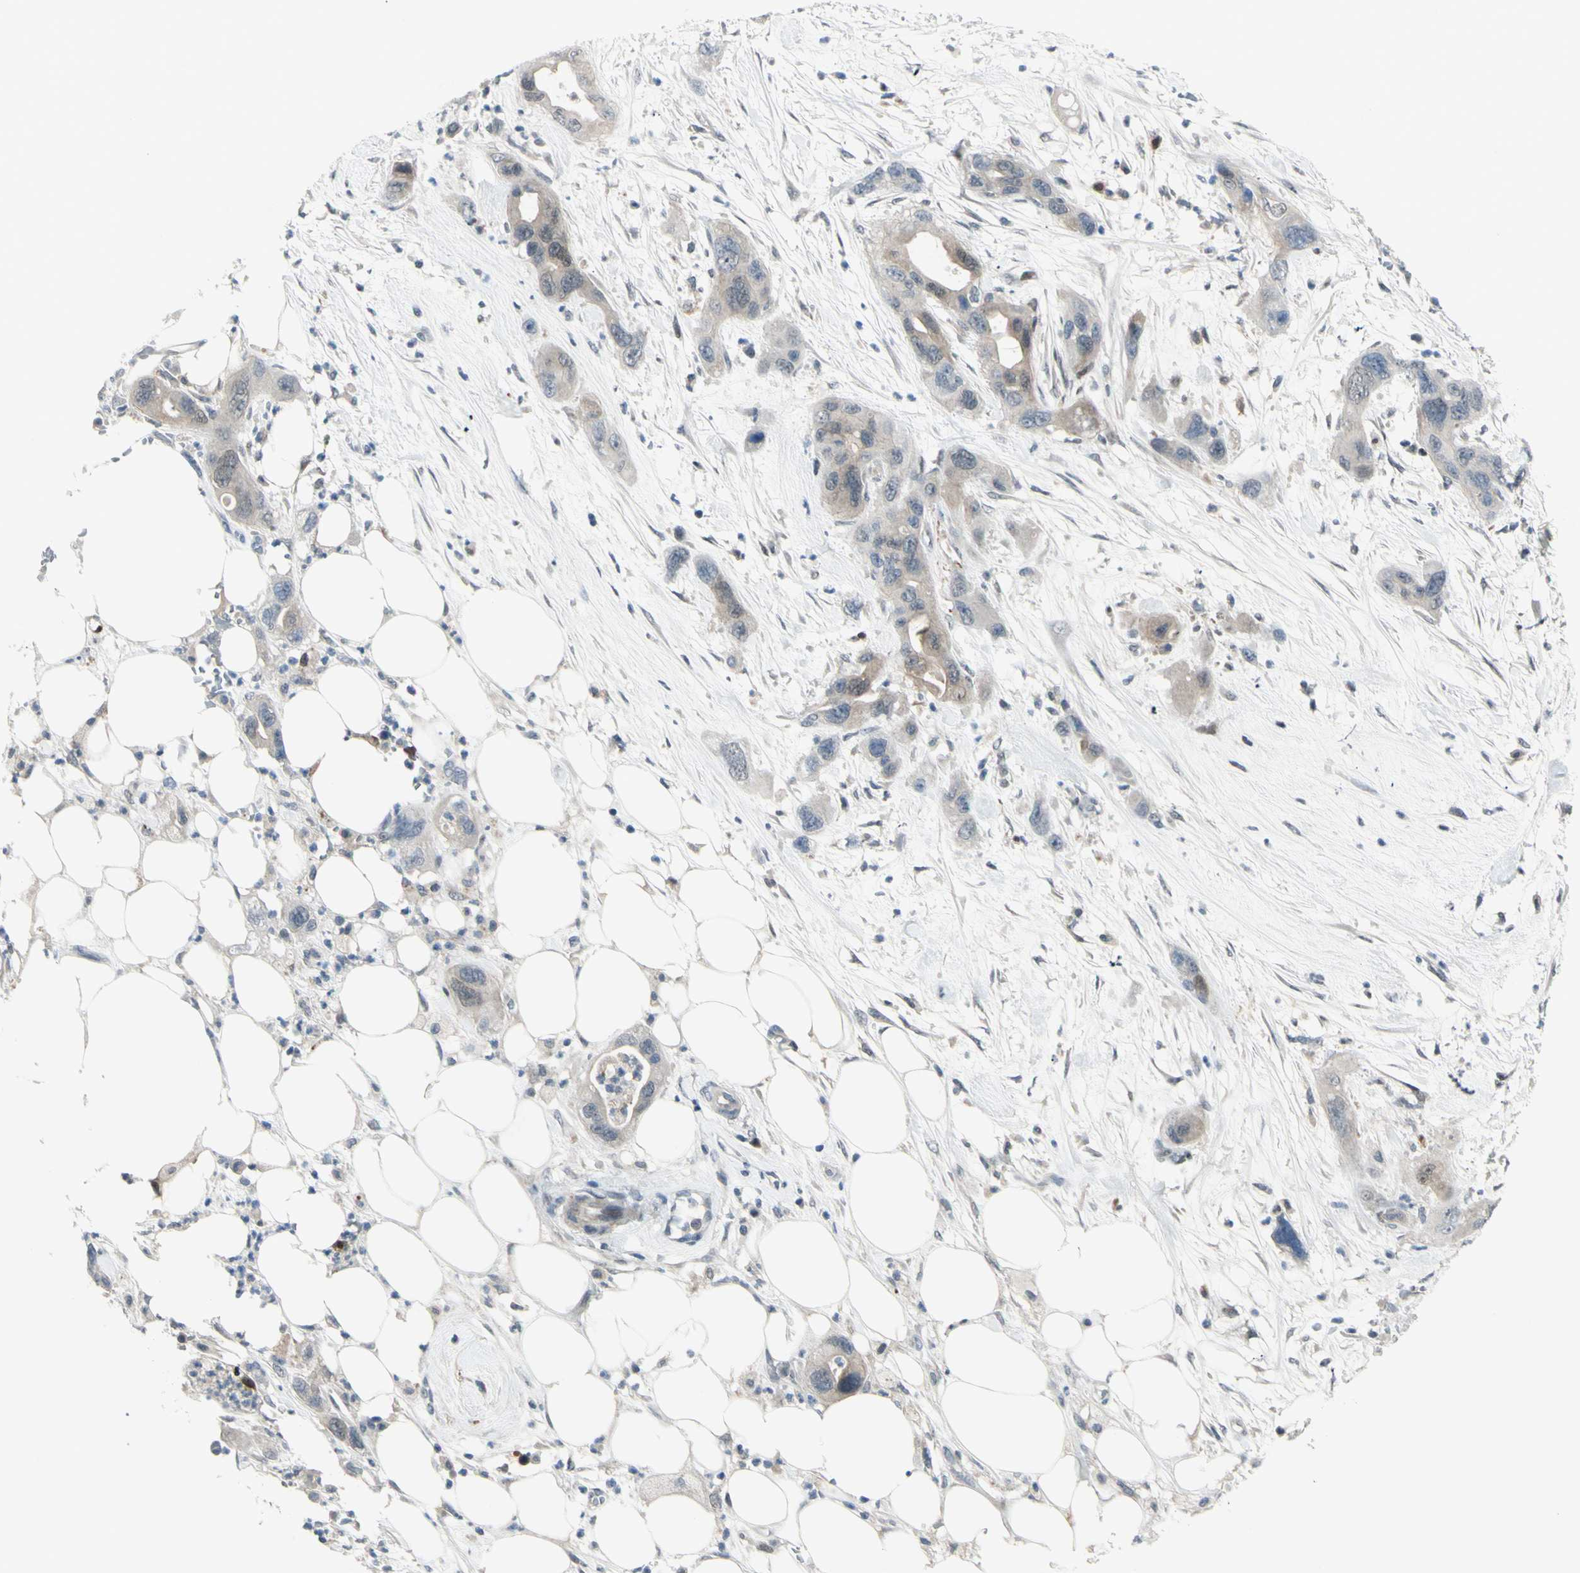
{"staining": {"intensity": "weak", "quantity": ">75%", "location": "cytoplasmic/membranous"}, "tissue": "pancreatic cancer", "cell_type": "Tumor cells", "image_type": "cancer", "snomed": [{"axis": "morphology", "description": "Adenocarcinoma, NOS"}, {"axis": "topography", "description": "Pancreas"}], "caption": "Pancreatic cancer (adenocarcinoma) stained with immunohistochemistry demonstrates weak cytoplasmic/membranous staining in about >75% of tumor cells.", "gene": "ETNK1", "patient": {"sex": "female", "age": 71}}